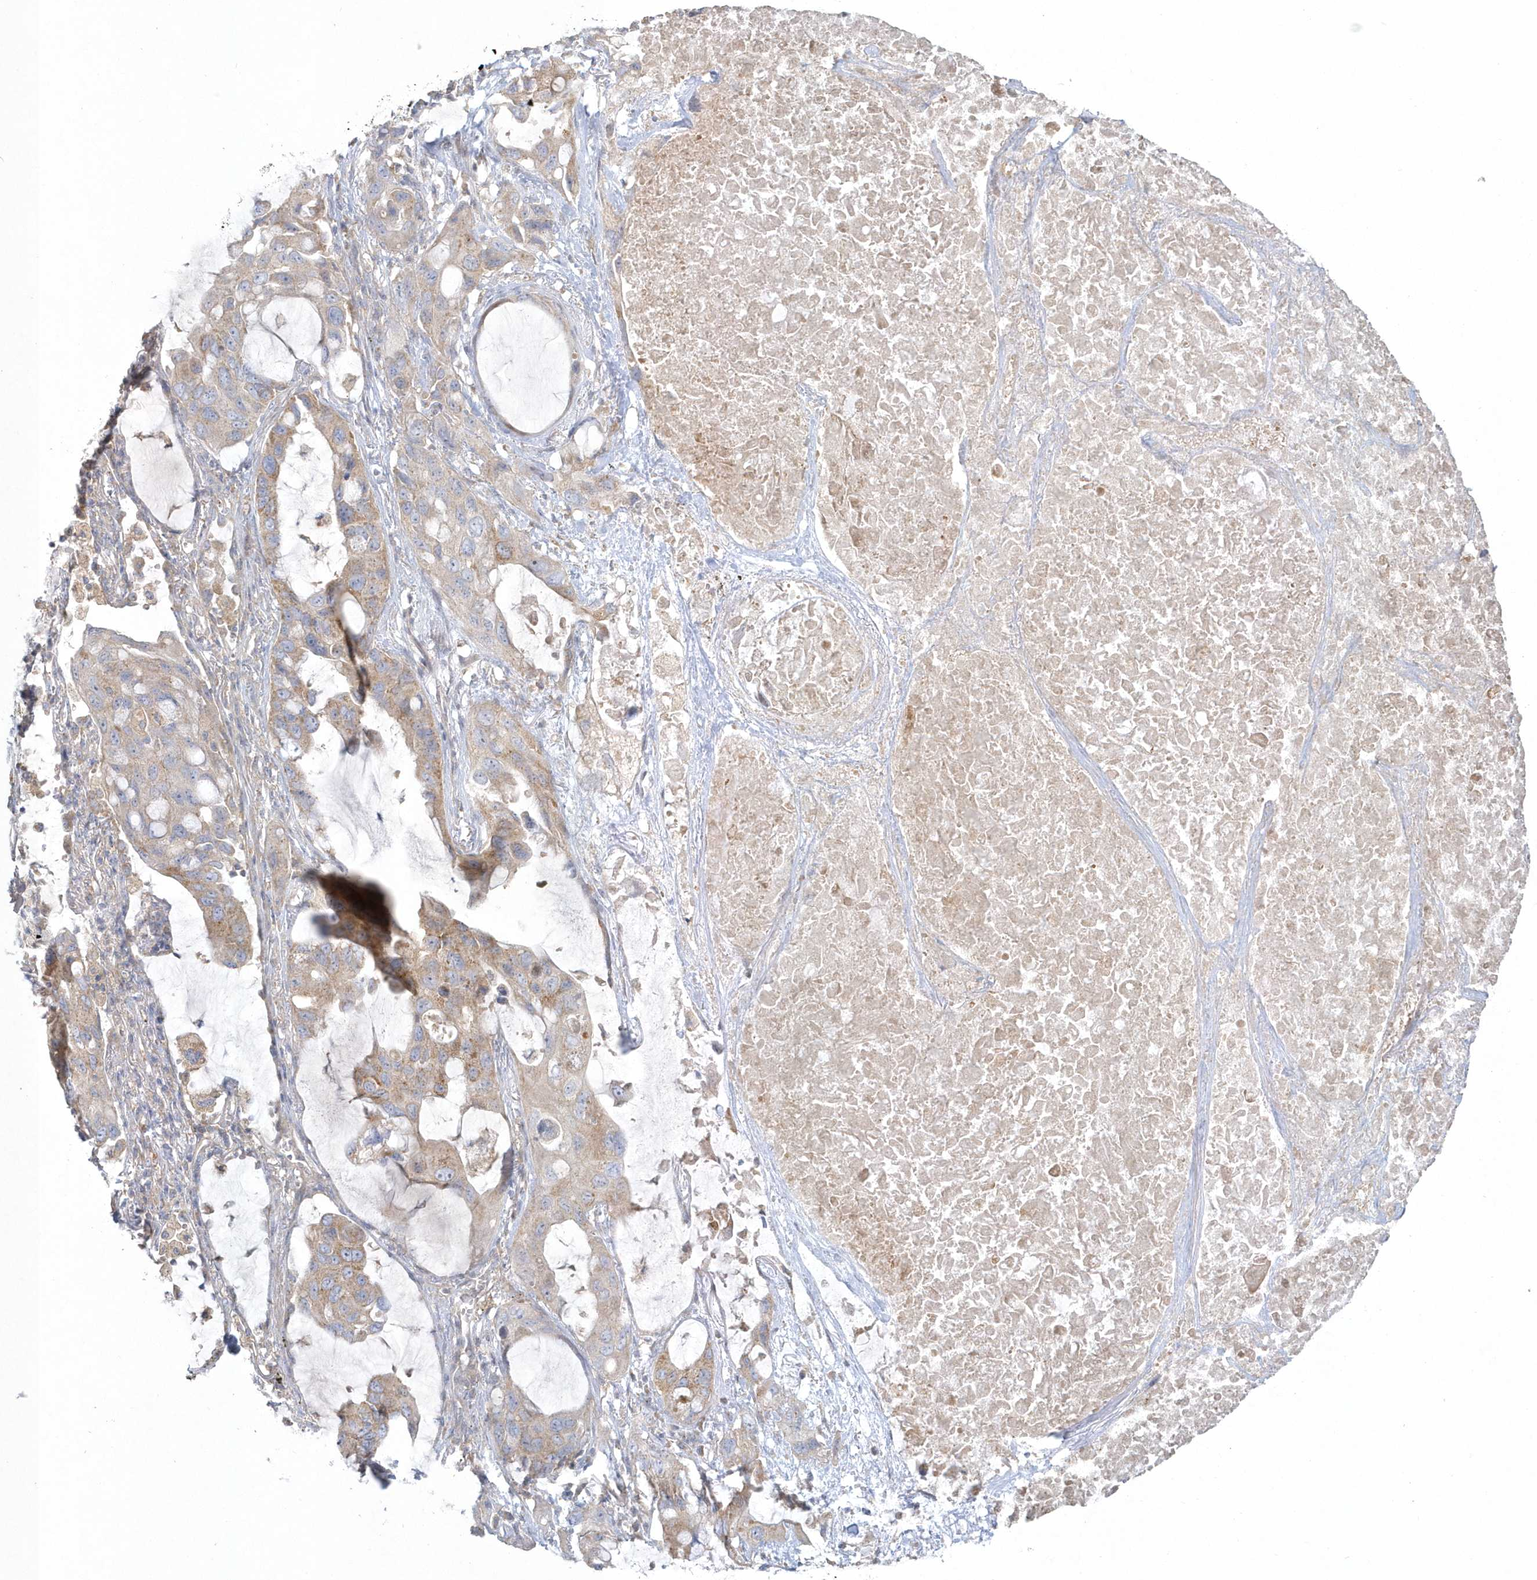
{"staining": {"intensity": "moderate", "quantity": "25%-75%", "location": "cytoplasmic/membranous"}, "tissue": "lung cancer", "cell_type": "Tumor cells", "image_type": "cancer", "snomed": [{"axis": "morphology", "description": "Squamous cell carcinoma, NOS"}, {"axis": "topography", "description": "Lung"}], "caption": "Moderate cytoplasmic/membranous protein positivity is present in about 25%-75% of tumor cells in lung cancer (squamous cell carcinoma).", "gene": "BLTP3A", "patient": {"sex": "female", "age": 73}}